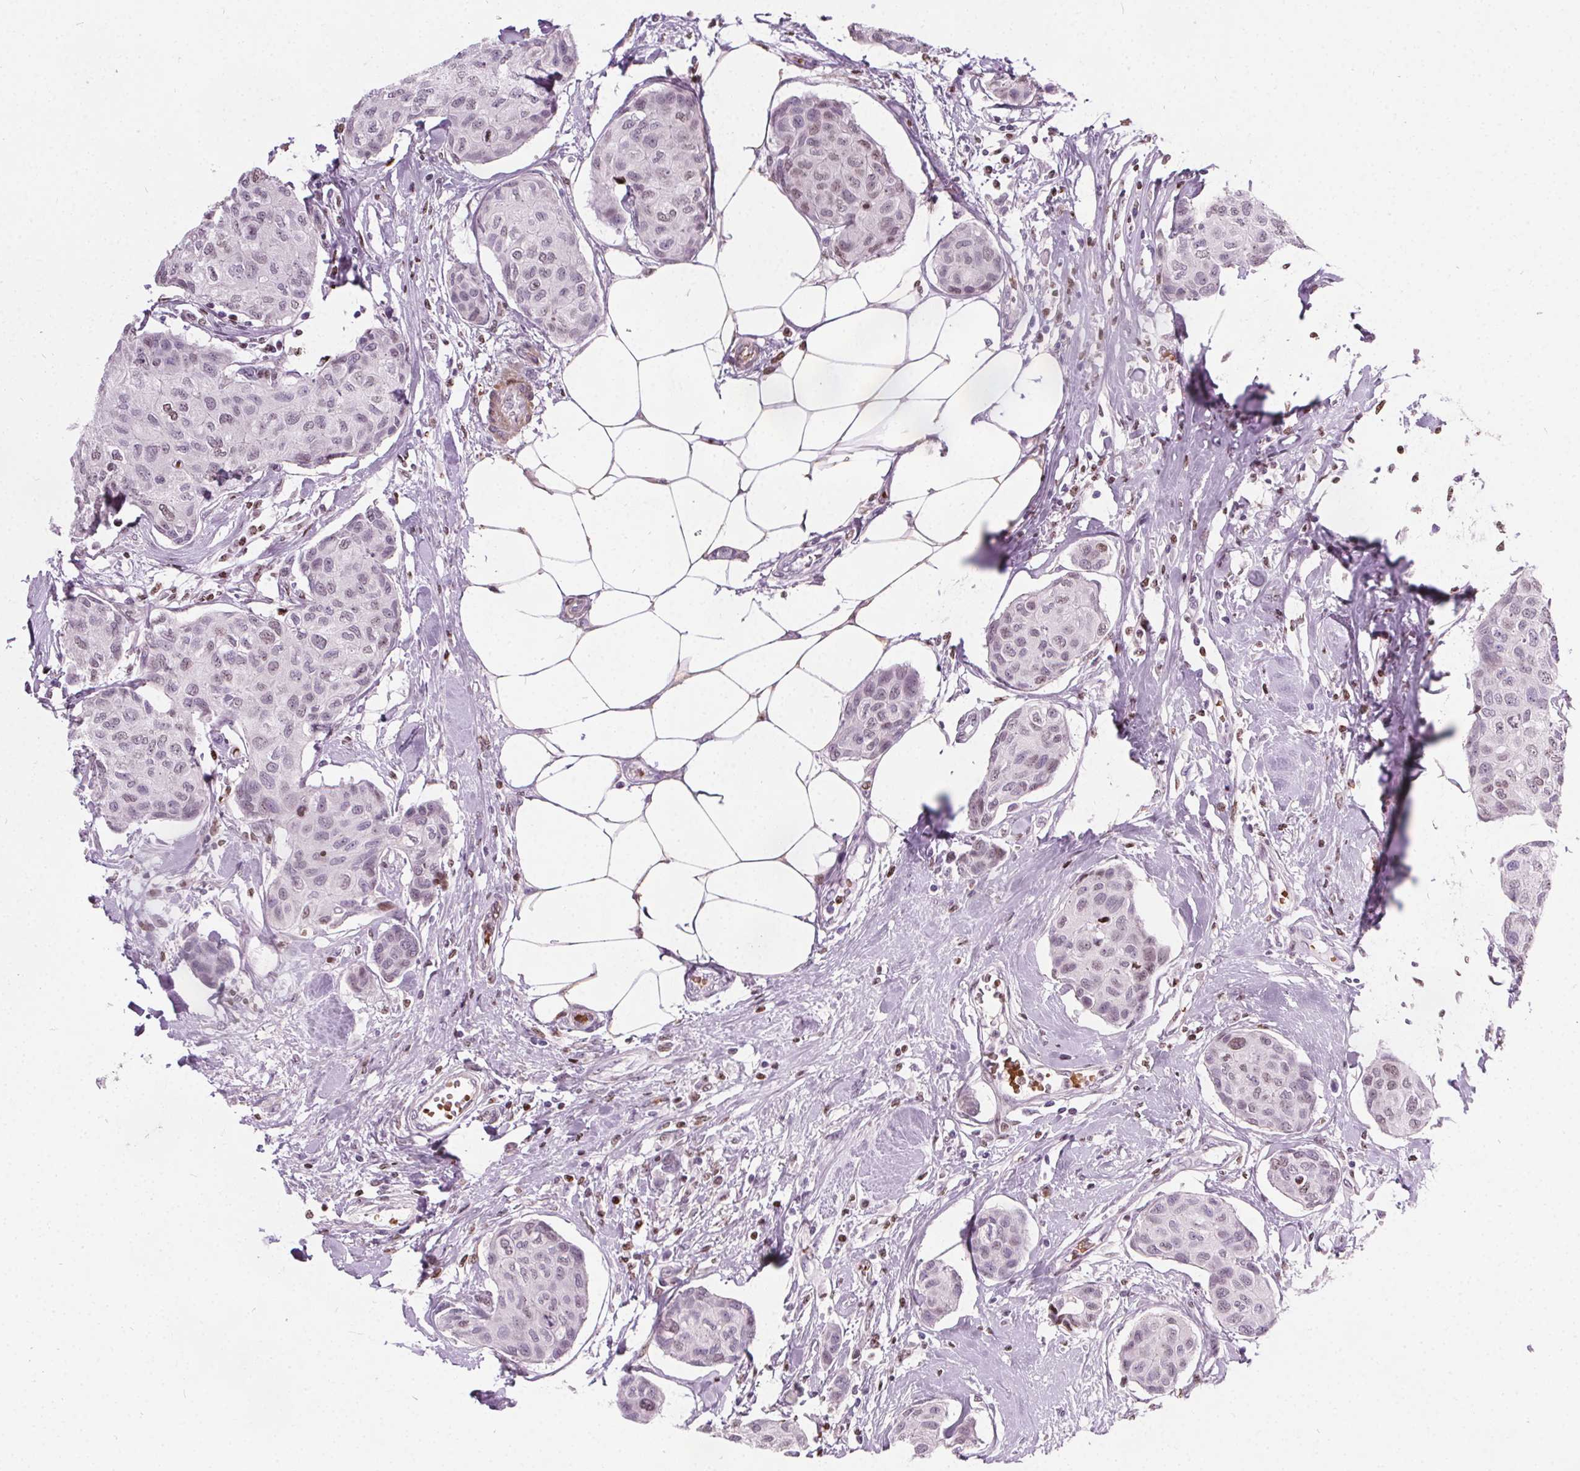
{"staining": {"intensity": "negative", "quantity": "none", "location": "none"}, "tissue": "breast cancer", "cell_type": "Tumor cells", "image_type": "cancer", "snomed": [{"axis": "morphology", "description": "Duct carcinoma"}, {"axis": "topography", "description": "Breast"}], "caption": "The immunohistochemistry histopathology image has no significant expression in tumor cells of breast invasive ductal carcinoma tissue.", "gene": "ISLR2", "patient": {"sex": "female", "age": 80}}